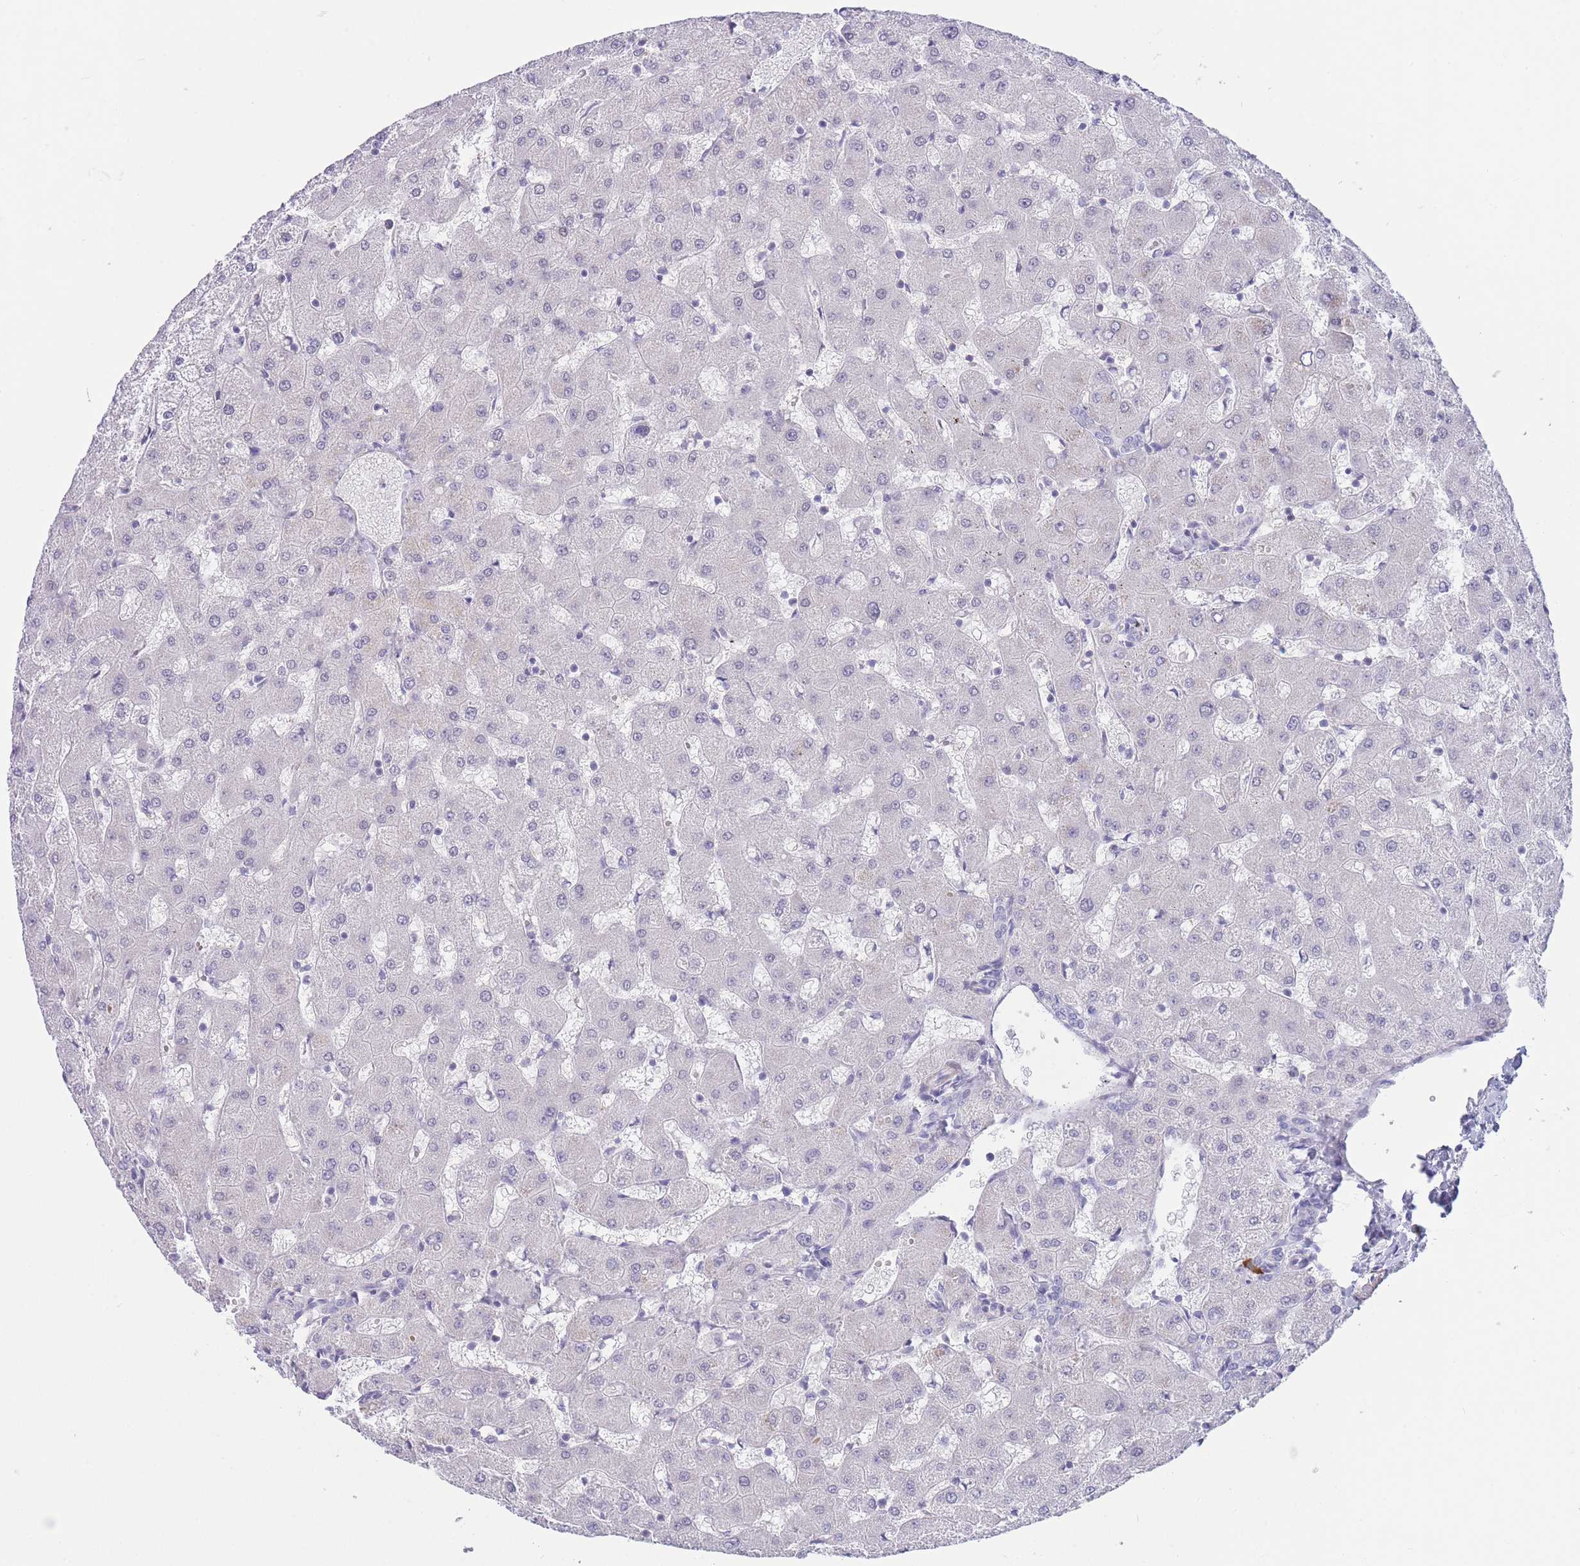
{"staining": {"intensity": "negative", "quantity": "none", "location": "none"}, "tissue": "liver", "cell_type": "Cholangiocytes", "image_type": "normal", "snomed": [{"axis": "morphology", "description": "Normal tissue, NOS"}, {"axis": "topography", "description": "Liver"}], "caption": "An immunohistochemistry (IHC) image of benign liver is shown. There is no staining in cholangiocytes of liver.", "gene": "ASAP3", "patient": {"sex": "female", "age": 63}}